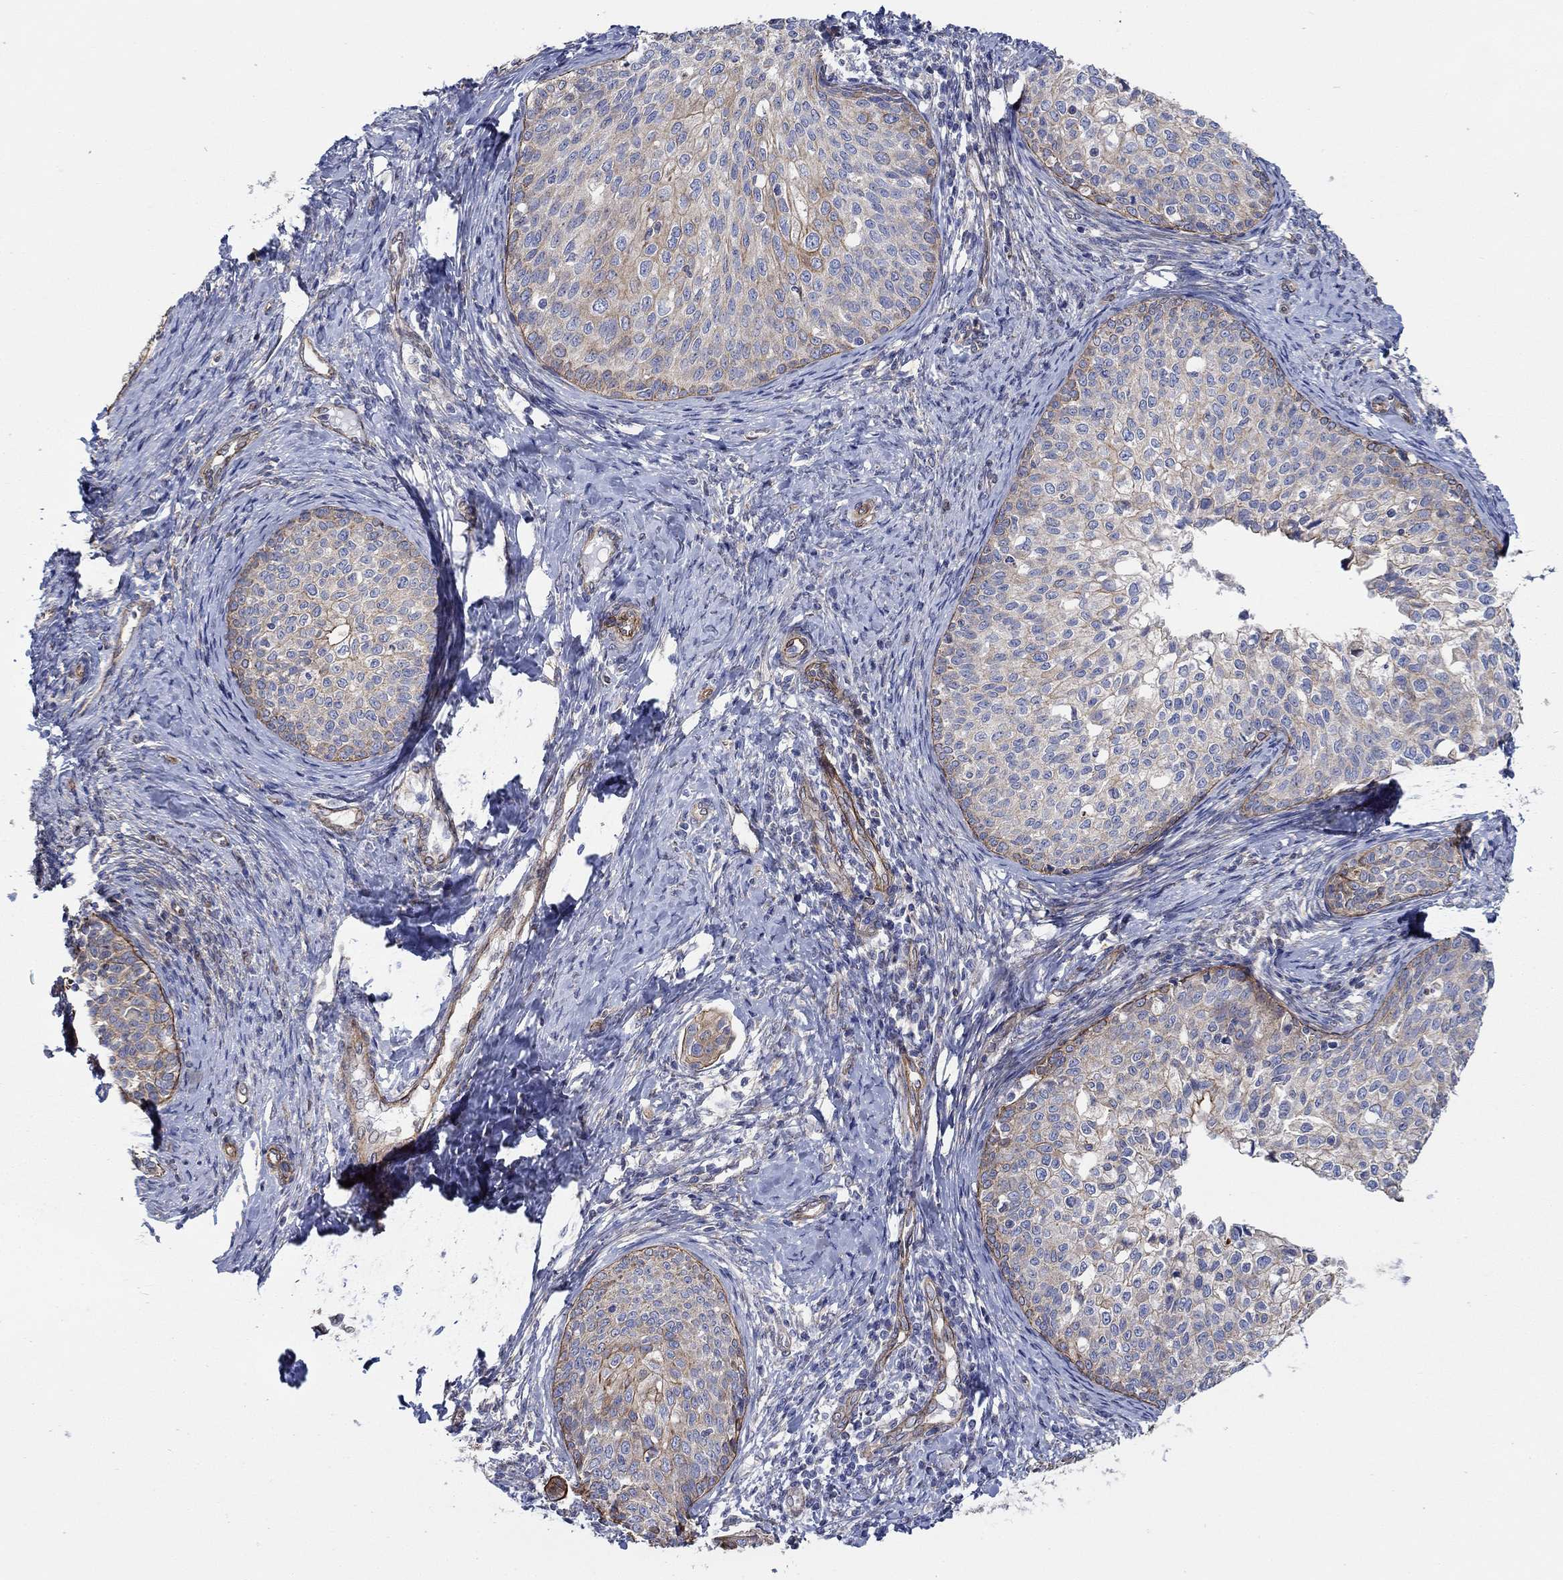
{"staining": {"intensity": "moderate", "quantity": "<25%", "location": "cytoplasmic/membranous"}, "tissue": "cervical cancer", "cell_type": "Tumor cells", "image_type": "cancer", "snomed": [{"axis": "morphology", "description": "Squamous cell carcinoma, NOS"}, {"axis": "topography", "description": "Cervix"}], "caption": "Cervical cancer (squamous cell carcinoma) stained for a protein (brown) demonstrates moderate cytoplasmic/membranous positive staining in approximately <25% of tumor cells.", "gene": "FMN1", "patient": {"sex": "female", "age": 51}}